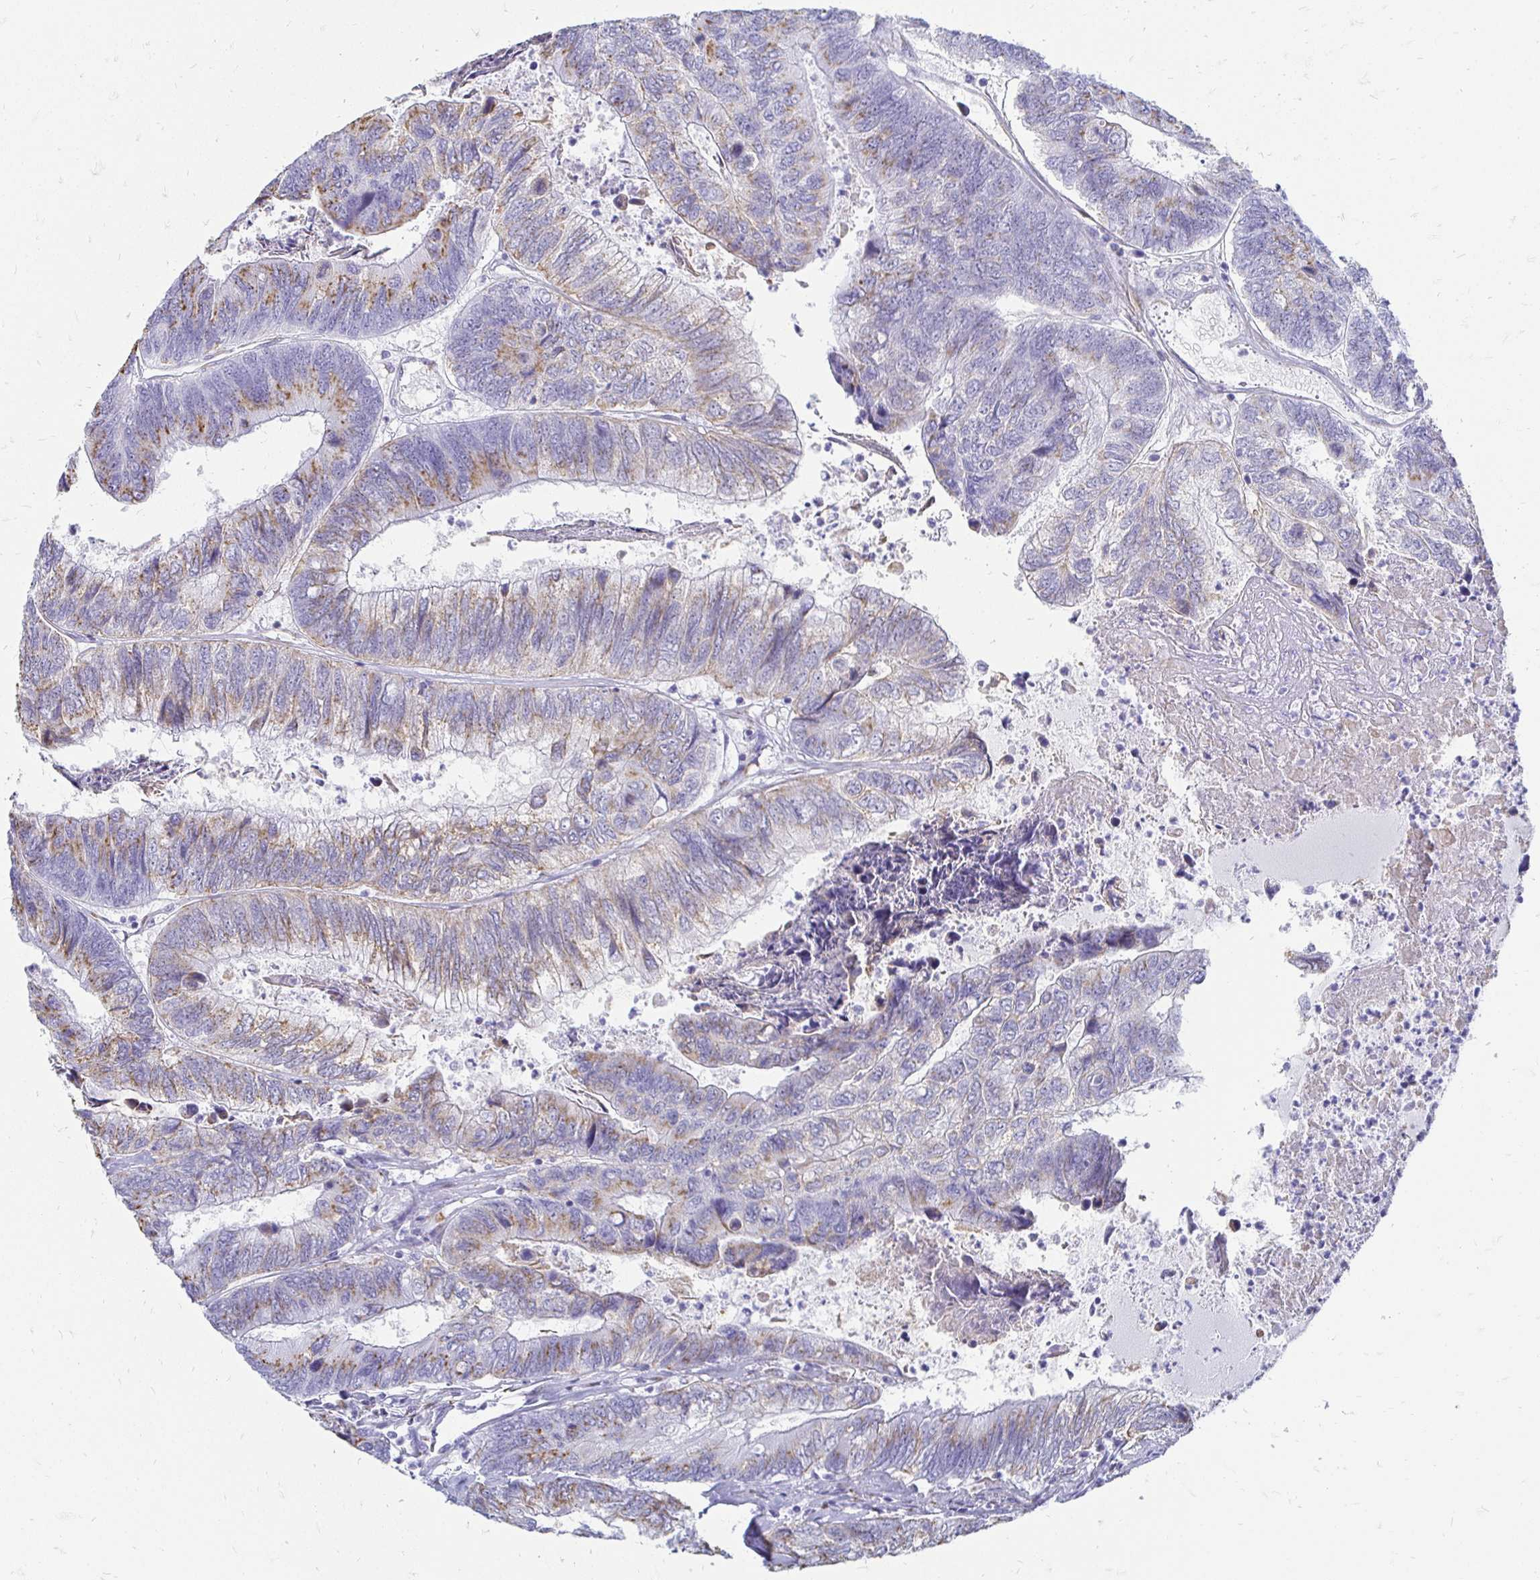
{"staining": {"intensity": "moderate", "quantity": ">75%", "location": "cytoplasmic/membranous"}, "tissue": "colorectal cancer", "cell_type": "Tumor cells", "image_type": "cancer", "snomed": [{"axis": "morphology", "description": "Adenocarcinoma, NOS"}, {"axis": "topography", "description": "Colon"}], "caption": "This micrograph exhibits colorectal adenocarcinoma stained with immunohistochemistry to label a protein in brown. The cytoplasmic/membranous of tumor cells show moderate positivity for the protein. Nuclei are counter-stained blue.", "gene": "PAGE4", "patient": {"sex": "female", "age": 67}}